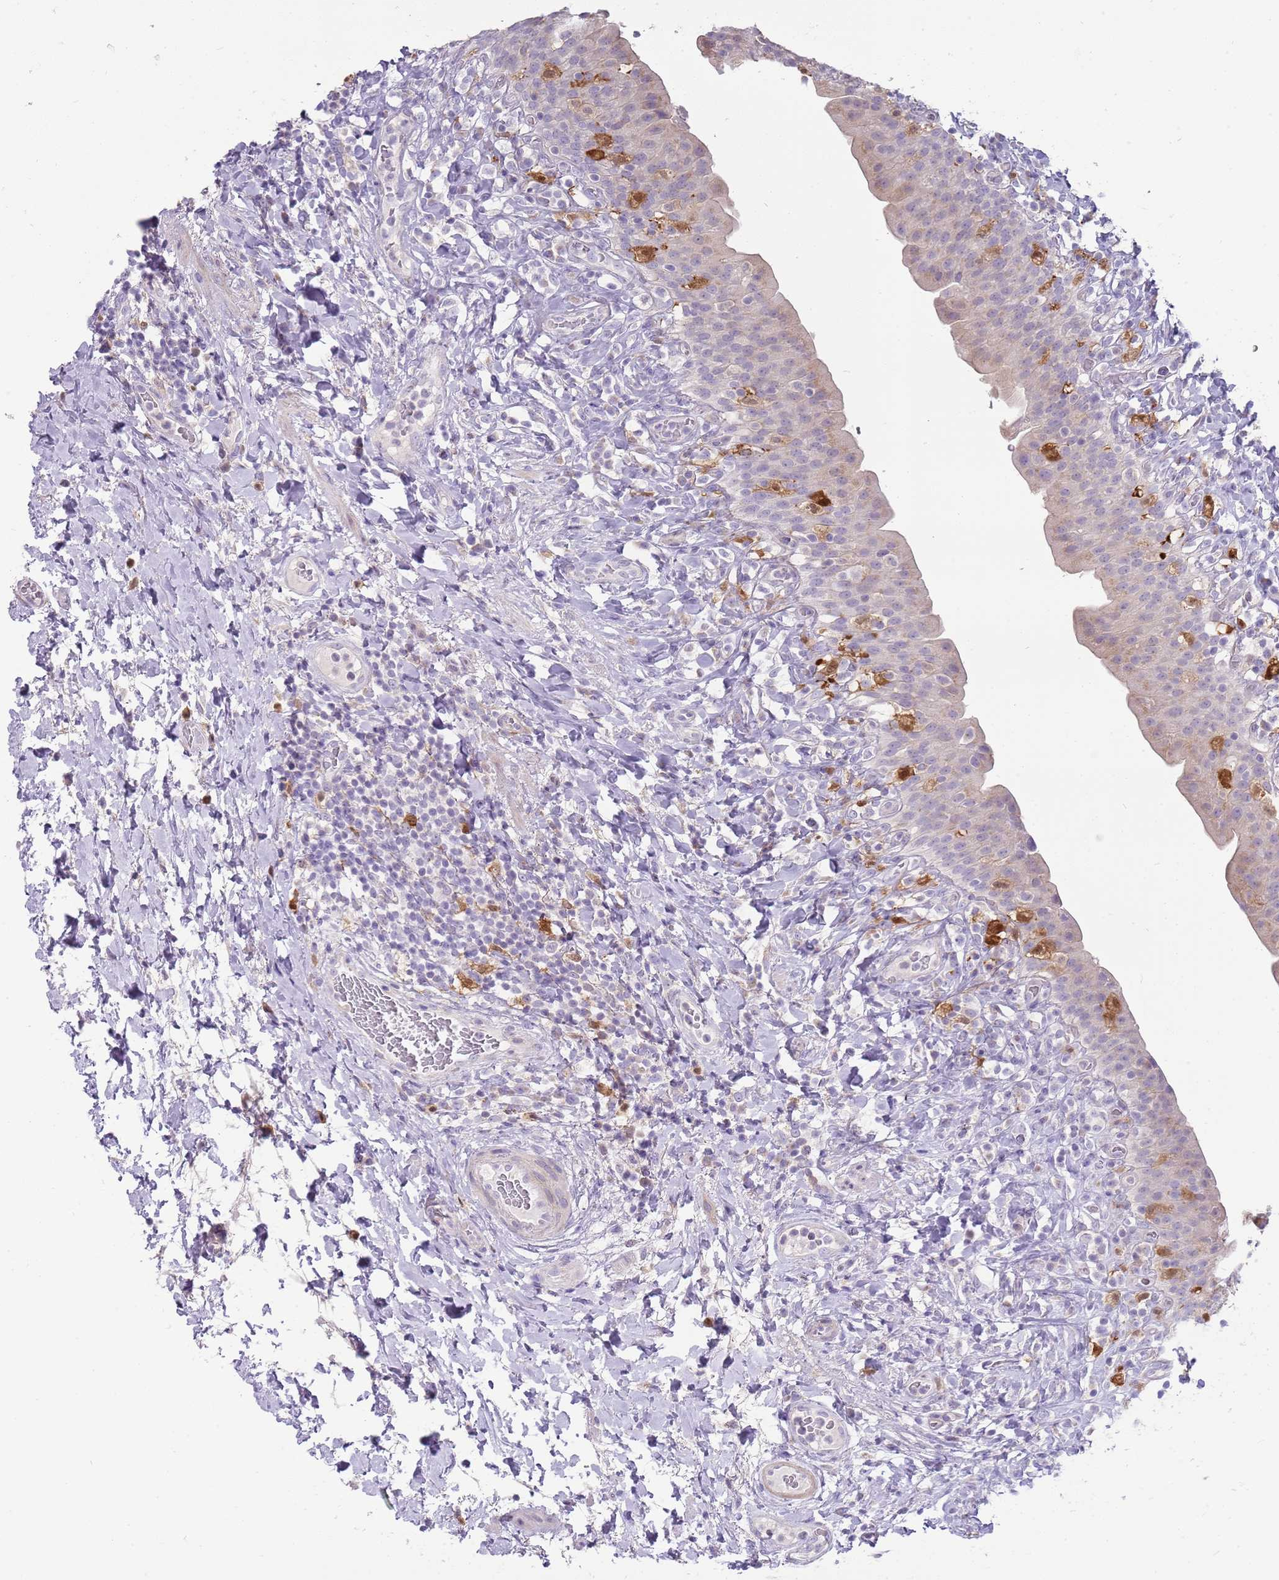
{"staining": {"intensity": "weak", "quantity": "<25%", "location": "cytoplasmic/membranous"}, "tissue": "urinary bladder", "cell_type": "Urothelial cells", "image_type": "normal", "snomed": [{"axis": "morphology", "description": "Normal tissue, NOS"}, {"axis": "morphology", "description": "Inflammation, NOS"}, {"axis": "topography", "description": "Urinary bladder"}], "caption": "Urothelial cells are negative for brown protein staining in benign urinary bladder. (Stains: DAB immunohistochemistry with hematoxylin counter stain, Microscopy: brightfield microscopy at high magnification).", "gene": "DIPK1C", "patient": {"sex": "male", "age": 64}}